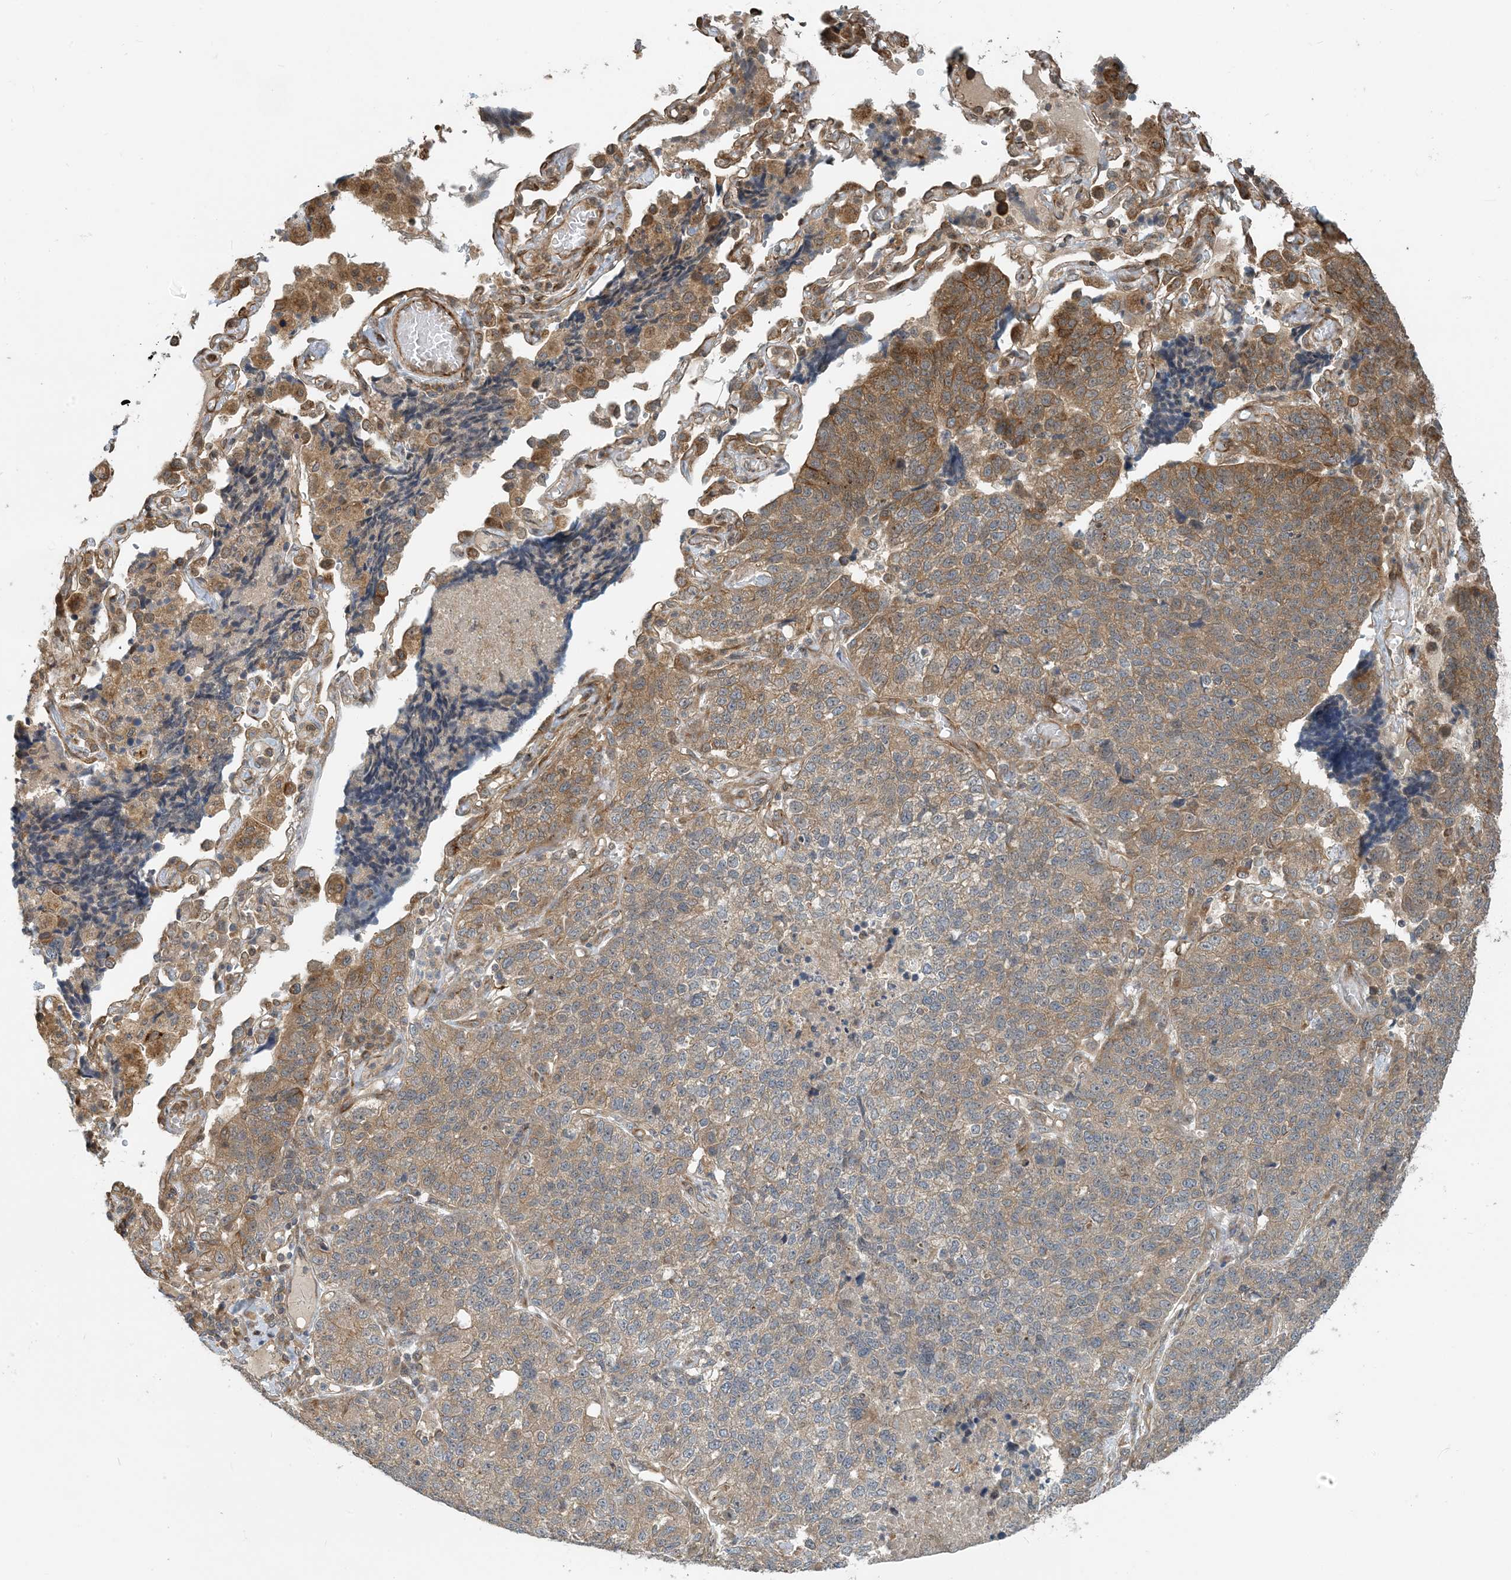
{"staining": {"intensity": "moderate", "quantity": "25%-75%", "location": "cytoplasmic/membranous"}, "tissue": "lung cancer", "cell_type": "Tumor cells", "image_type": "cancer", "snomed": [{"axis": "morphology", "description": "Adenocarcinoma, NOS"}, {"axis": "topography", "description": "Lung"}], "caption": "Lung cancer stained for a protein (brown) exhibits moderate cytoplasmic/membranous positive positivity in about 25%-75% of tumor cells.", "gene": "ZBTB3", "patient": {"sex": "male", "age": 49}}